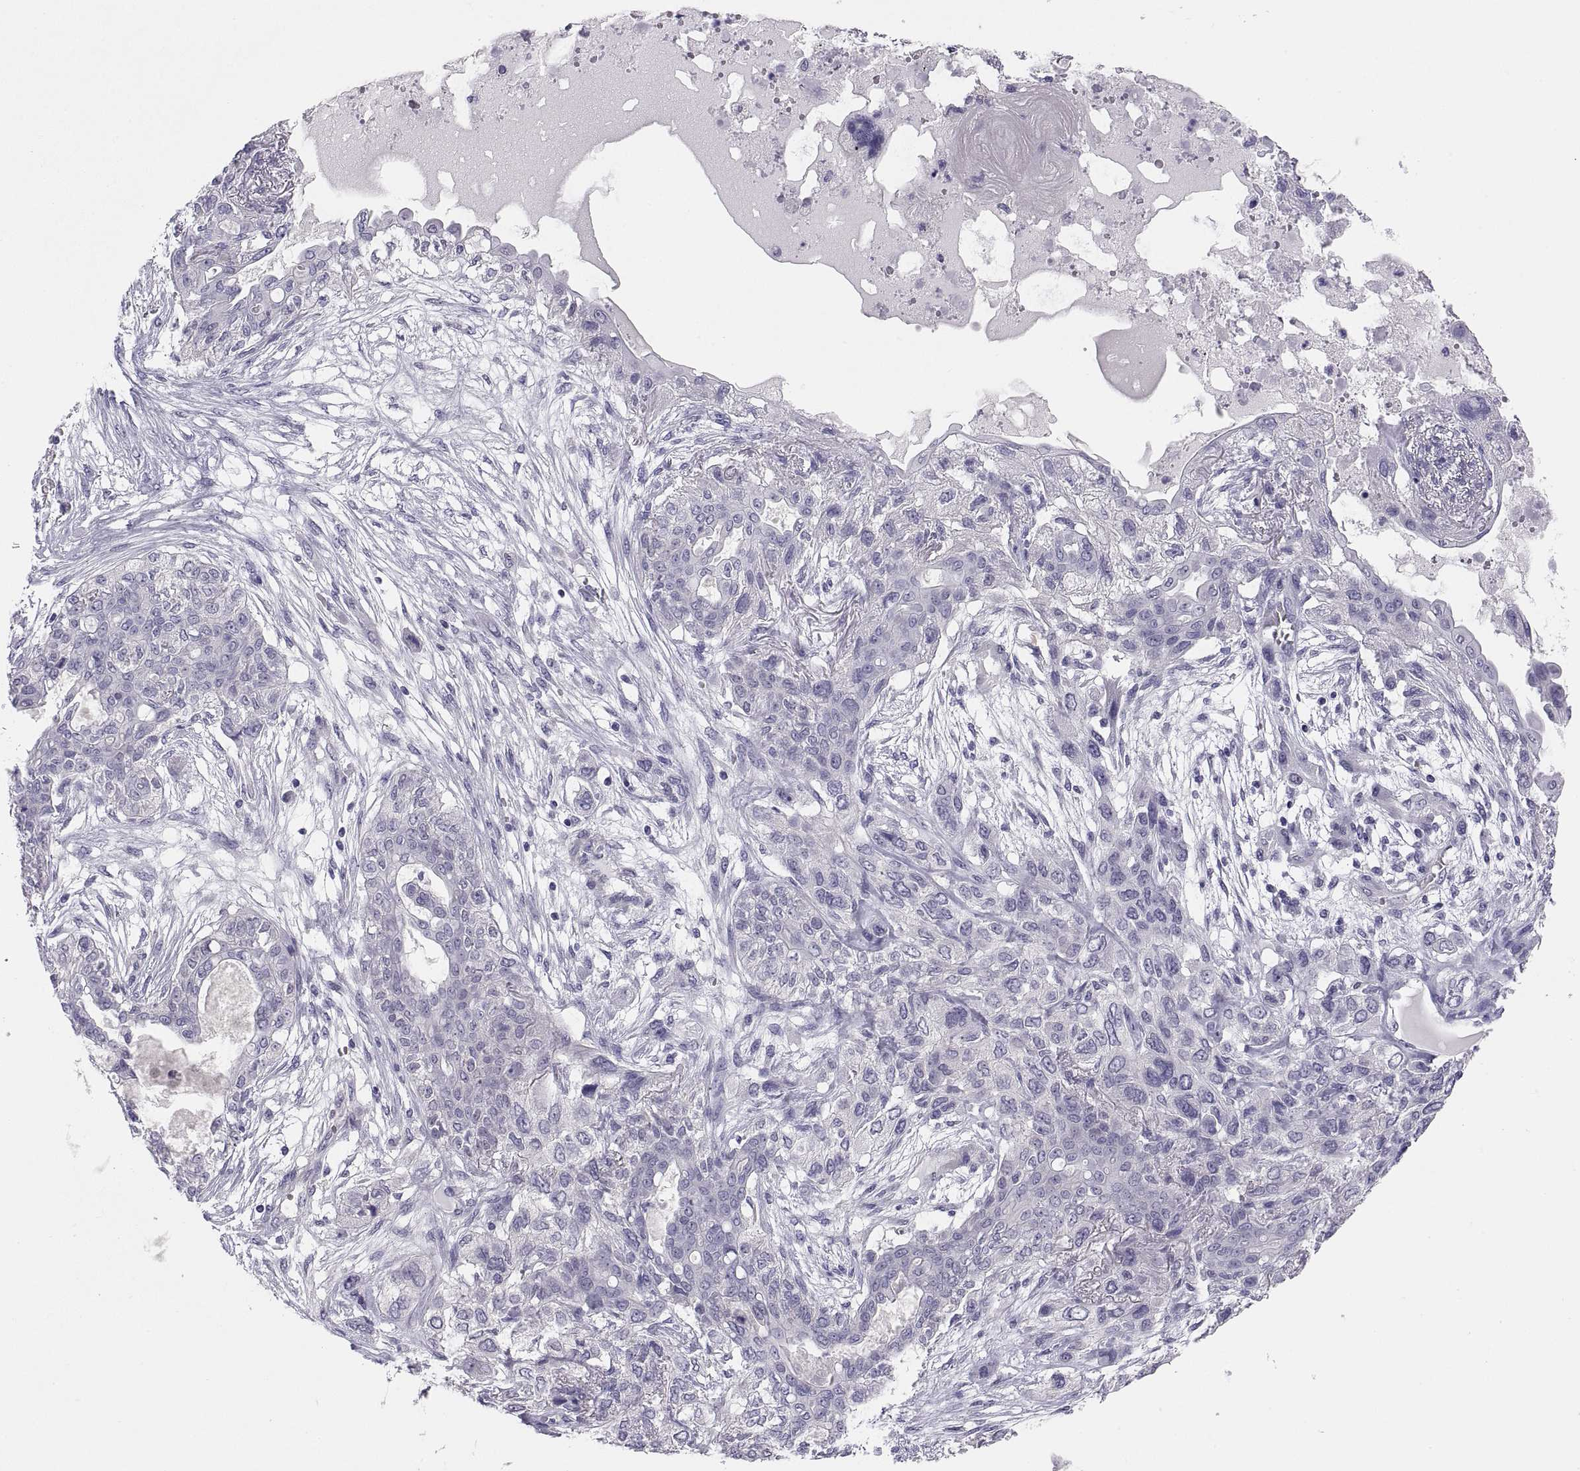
{"staining": {"intensity": "negative", "quantity": "none", "location": "none"}, "tissue": "lung cancer", "cell_type": "Tumor cells", "image_type": "cancer", "snomed": [{"axis": "morphology", "description": "Squamous cell carcinoma, NOS"}, {"axis": "topography", "description": "Lung"}], "caption": "Protein analysis of squamous cell carcinoma (lung) demonstrates no significant staining in tumor cells. (Brightfield microscopy of DAB (3,3'-diaminobenzidine) IHC at high magnification).", "gene": "STRC", "patient": {"sex": "female", "age": 70}}